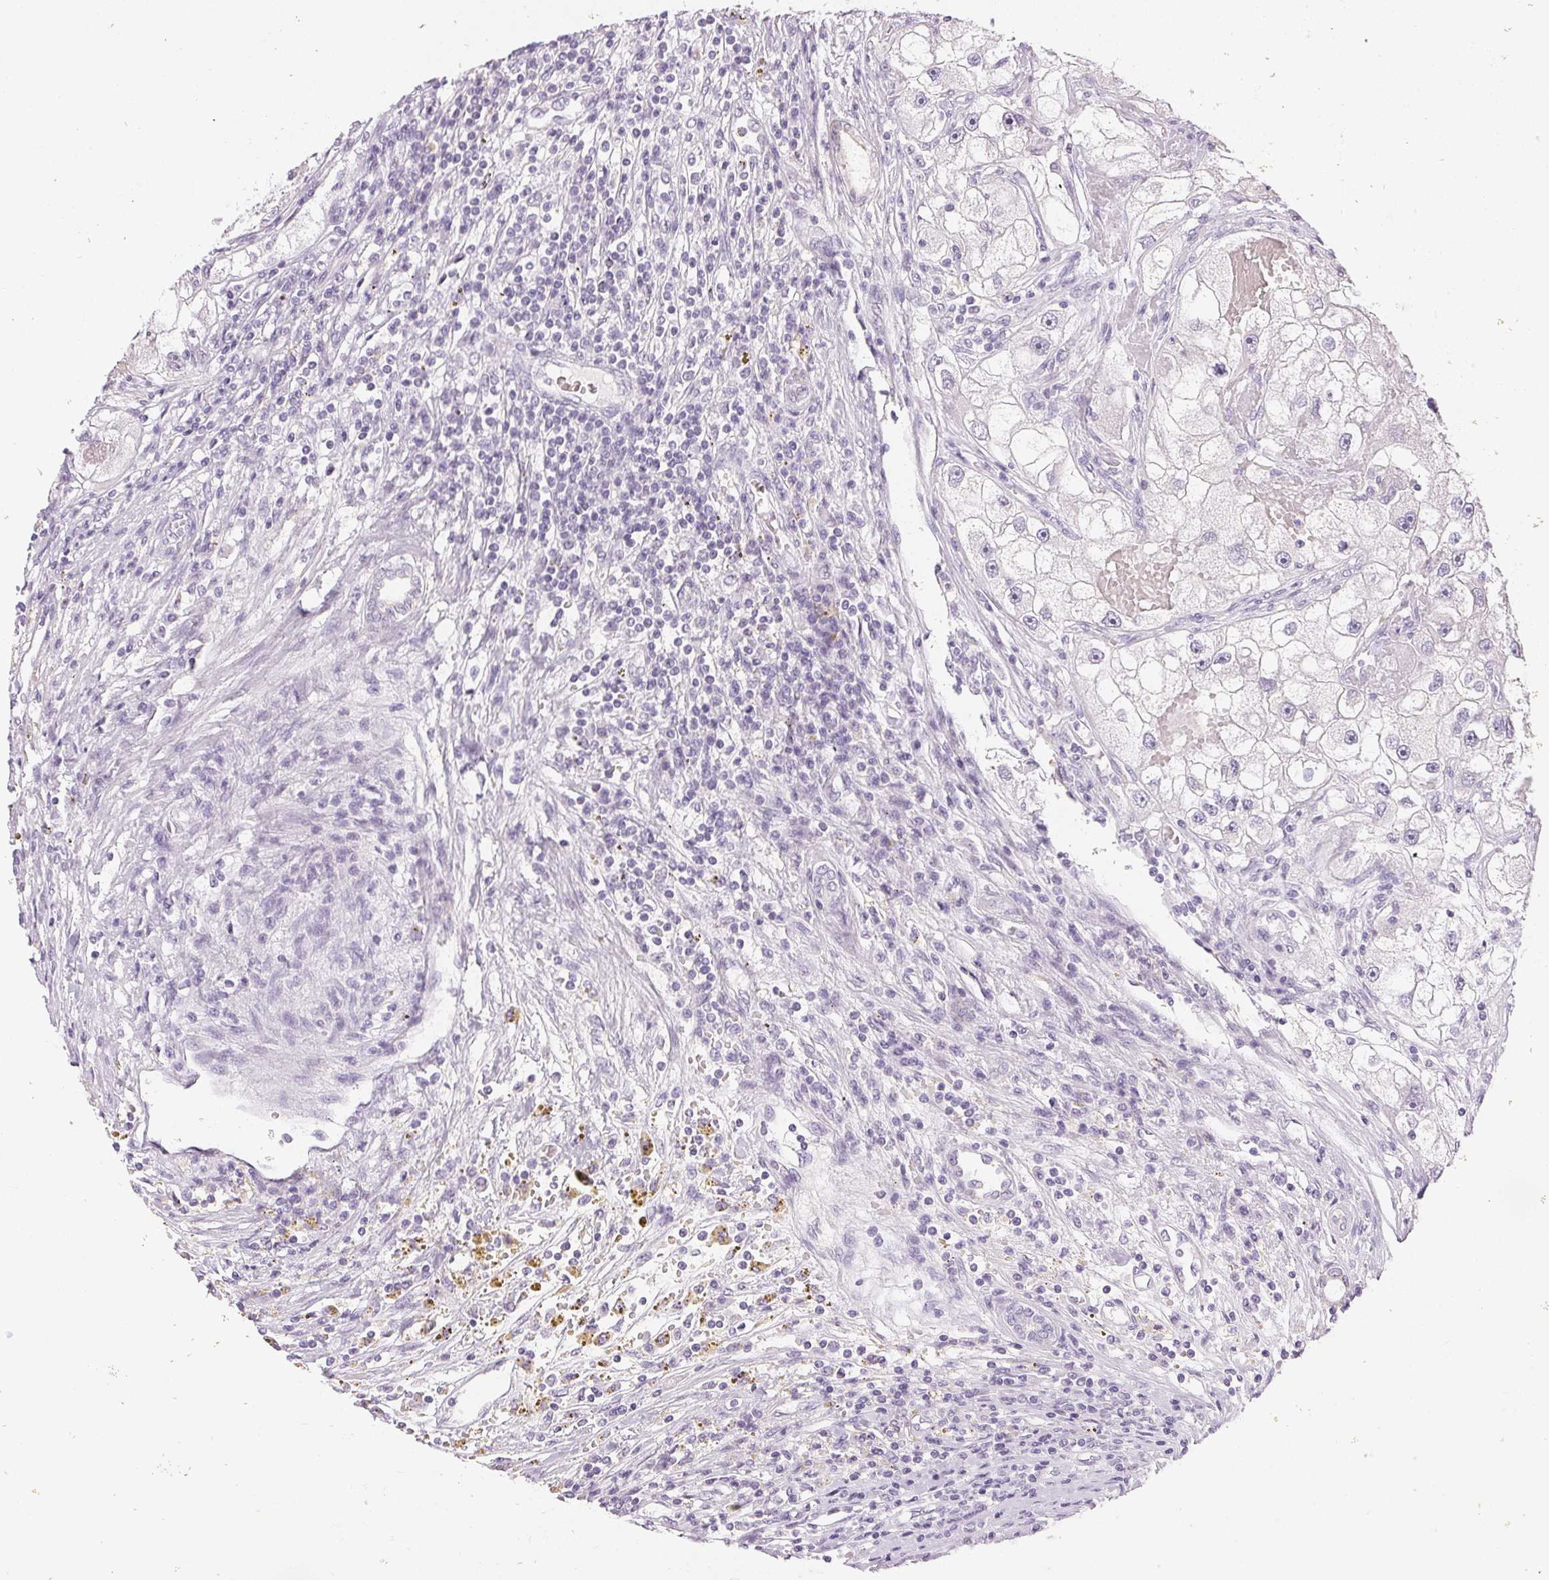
{"staining": {"intensity": "negative", "quantity": "none", "location": "none"}, "tissue": "renal cancer", "cell_type": "Tumor cells", "image_type": "cancer", "snomed": [{"axis": "morphology", "description": "Adenocarcinoma, NOS"}, {"axis": "topography", "description": "Kidney"}], "caption": "This is an immunohistochemistry (IHC) micrograph of human renal adenocarcinoma. There is no positivity in tumor cells.", "gene": "SFTPD", "patient": {"sex": "male", "age": 63}}